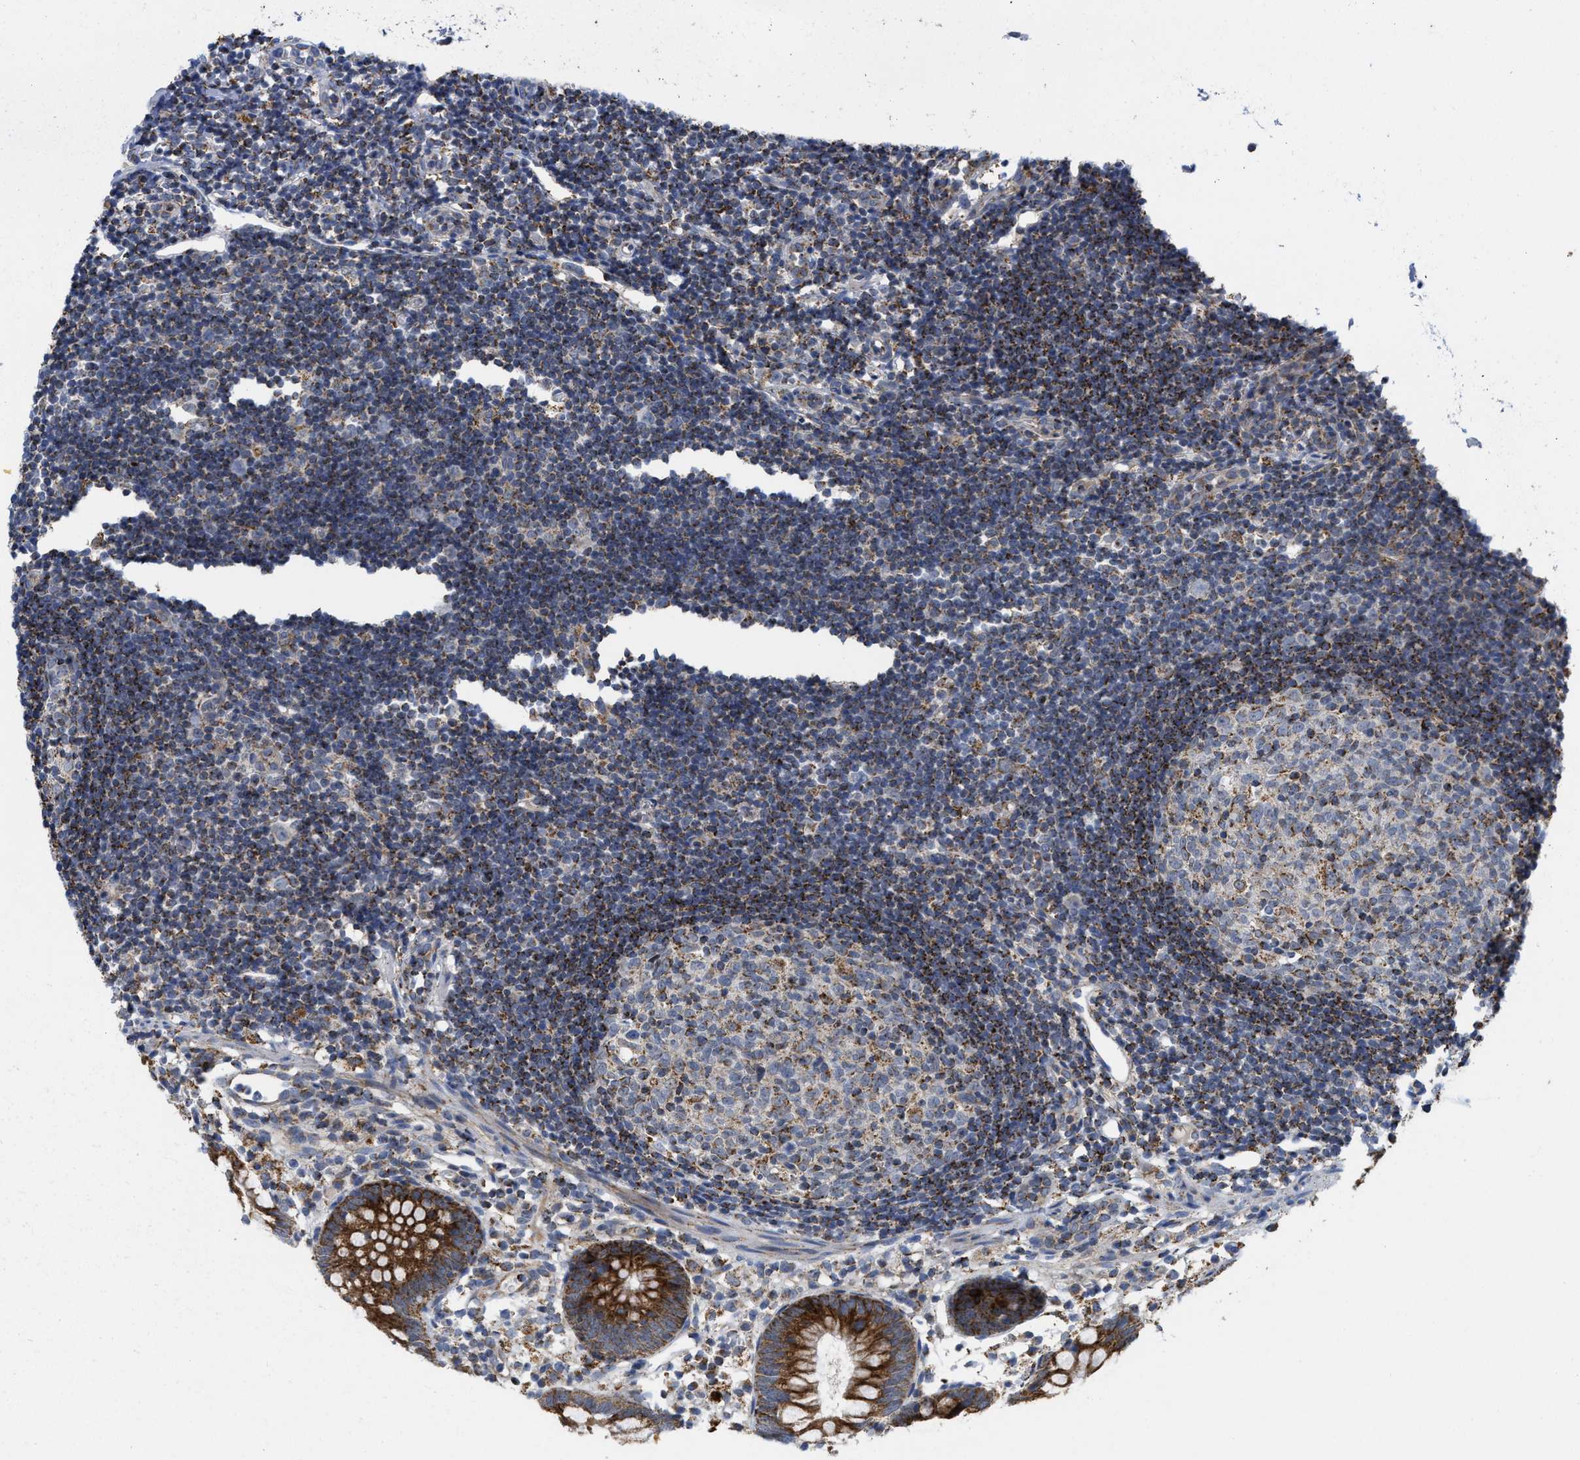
{"staining": {"intensity": "strong", "quantity": ">75%", "location": "cytoplasmic/membranous"}, "tissue": "appendix", "cell_type": "Glandular cells", "image_type": "normal", "snomed": [{"axis": "morphology", "description": "Normal tissue, NOS"}, {"axis": "topography", "description": "Appendix"}], "caption": "Protein staining of benign appendix exhibits strong cytoplasmic/membranous staining in about >75% of glandular cells. (DAB (3,3'-diaminobenzidine) IHC, brown staining for protein, blue staining for nuclei).", "gene": "GATD3", "patient": {"sex": "female", "age": 20}}